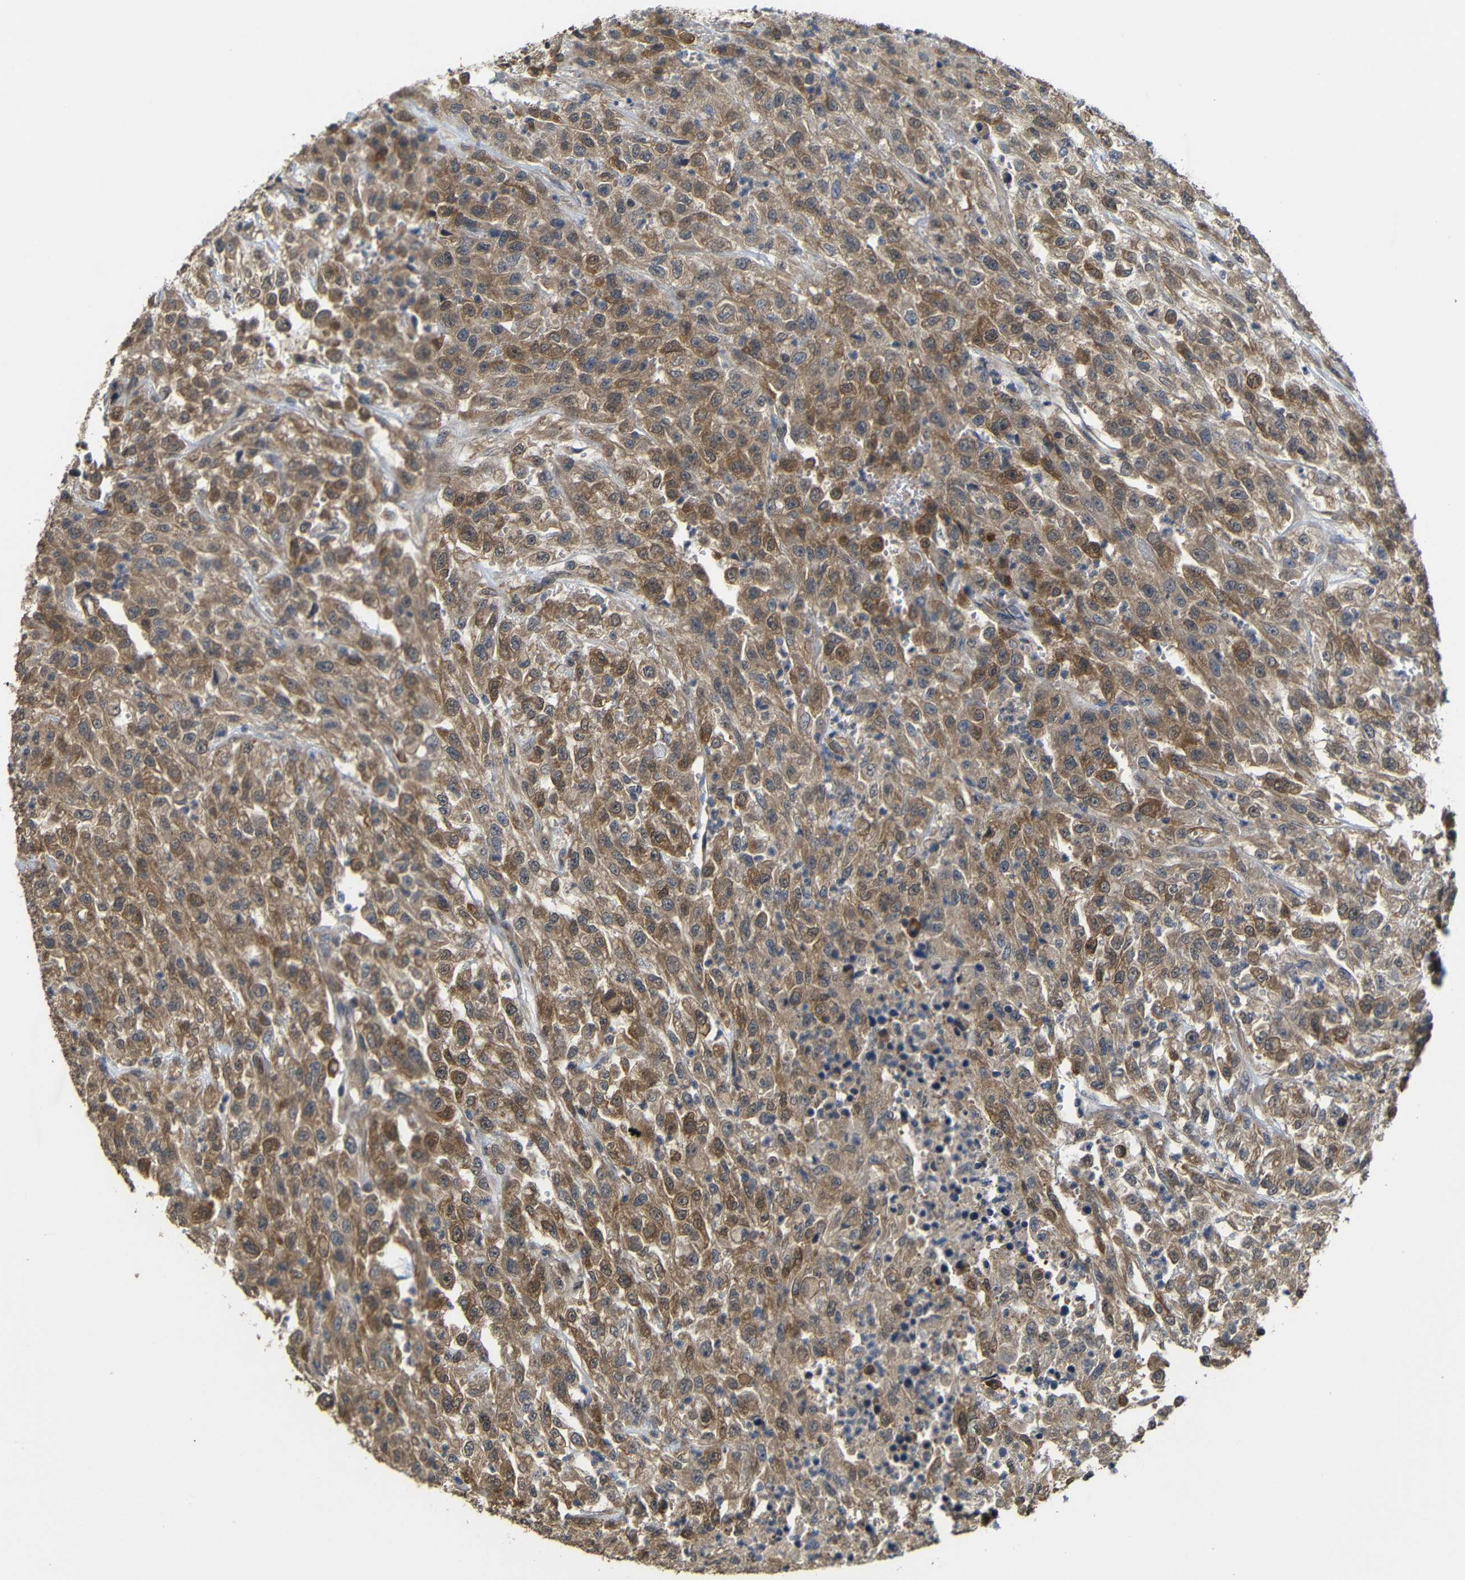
{"staining": {"intensity": "moderate", "quantity": ">75%", "location": "cytoplasmic/membranous"}, "tissue": "urothelial cancer", "cell_type": "Tumor cells", "image_type": "cancer", "snomed": [{"axis": "morphology", "description": "Urothelial carcinoma, High grade"}, {"axis": "topography", "description": "Urinary bladder"}], "caption": "Immunohistochemical staining of human urothelial cancer shows moderate cytoplasmic/membranous protein expression in approximately >75% of tumor cells.", "gene": "ATG12", "patient": {"sex": "male", "age": 46}}